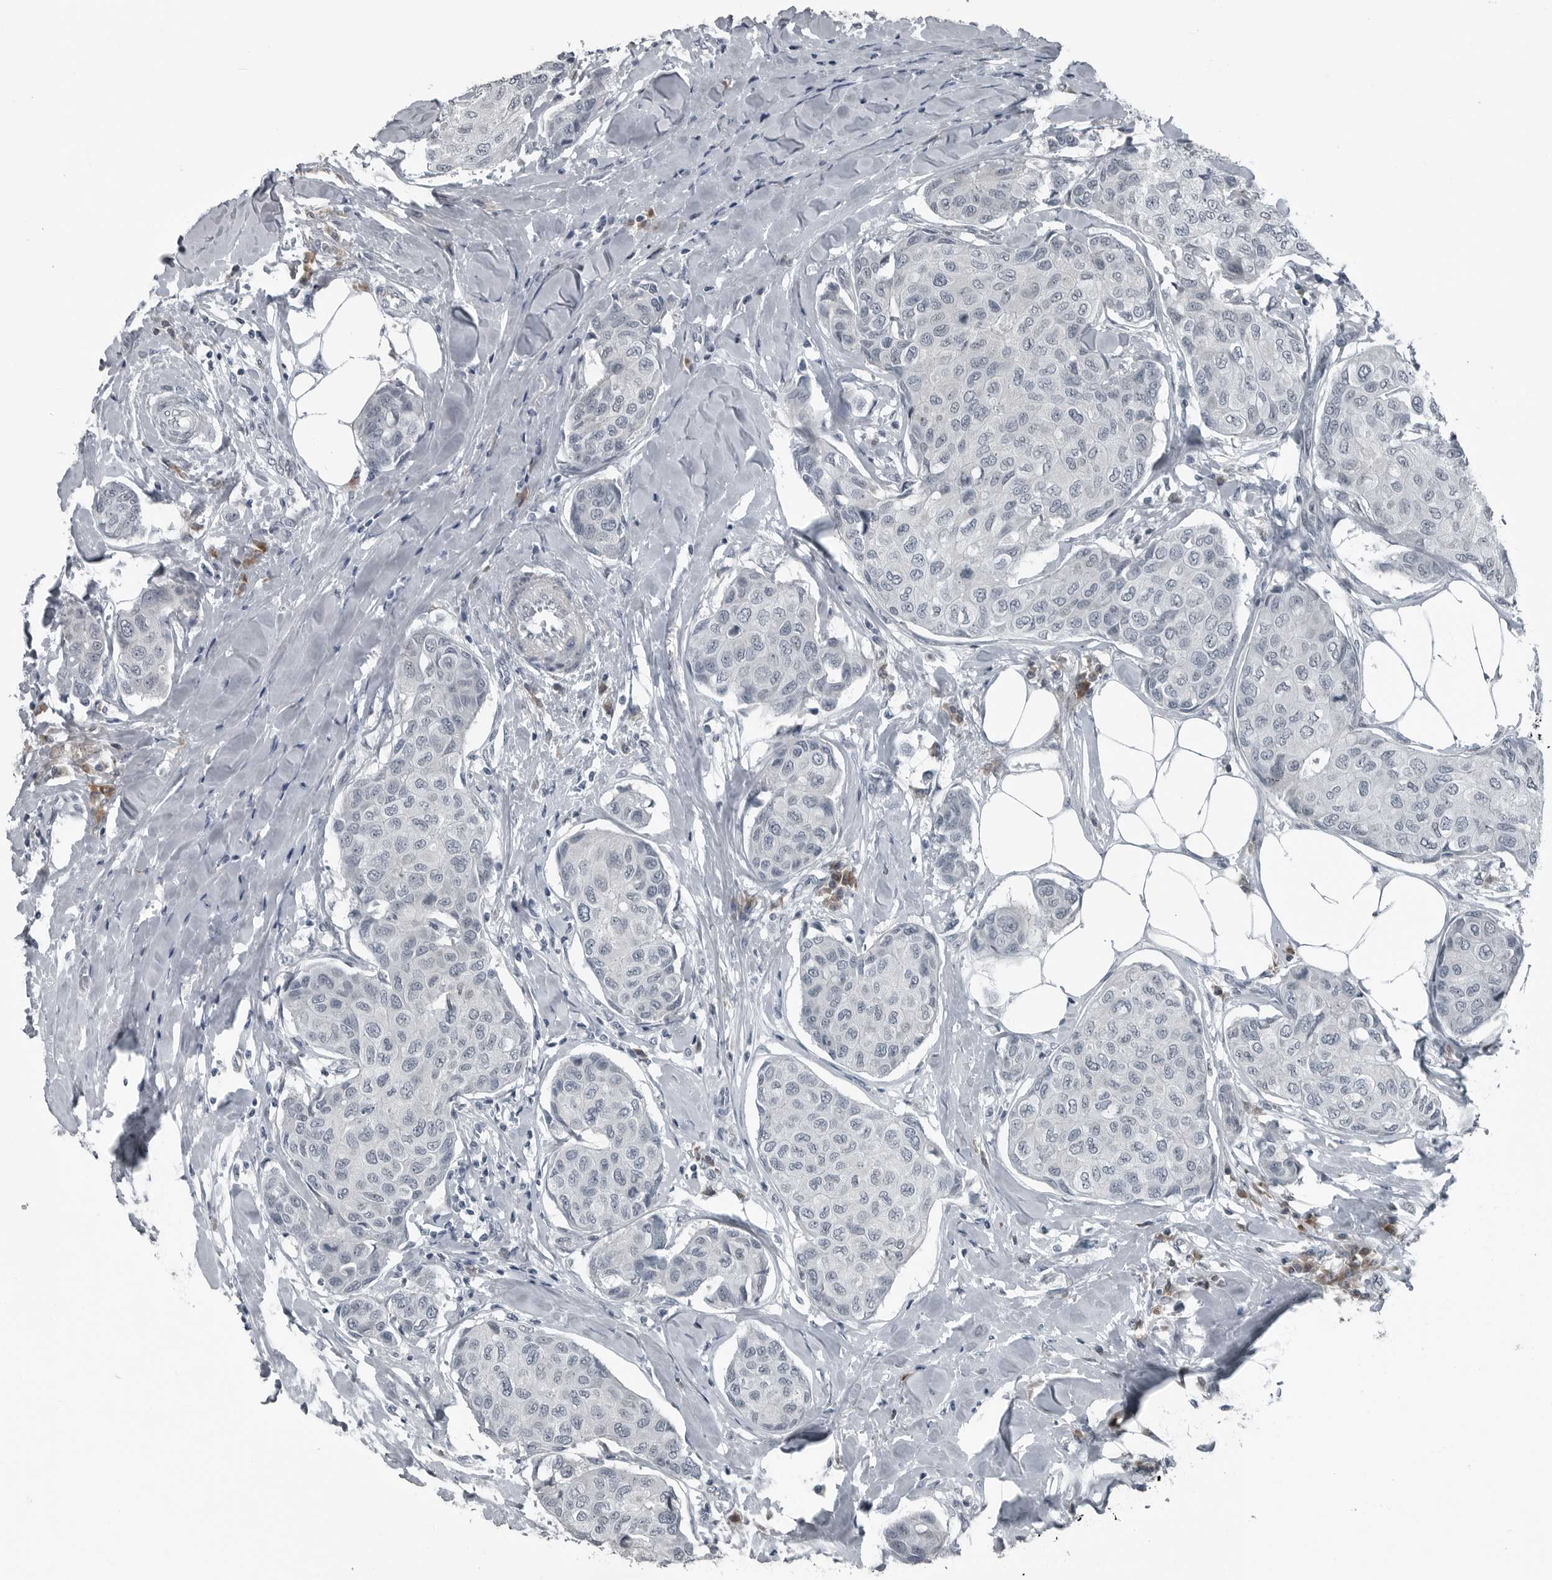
{"staining": {"intensity": "negative", "quantity": "none", "location": "none"}, "tissue": "breast cancer", "cell_type": "Tumor cells", "image_type": "cancer", "snomed": [{"axis": "morphology", "description": "Duct carcinoma"}, {"axis": "topography", "description": "Breast"}], "caption": "Immunohistochemical staining of human breast cancer exhibits no significant positivity in tumor cells.", "gene": "DNAAF11", "patient": {"sex": "female", "age": 80}}